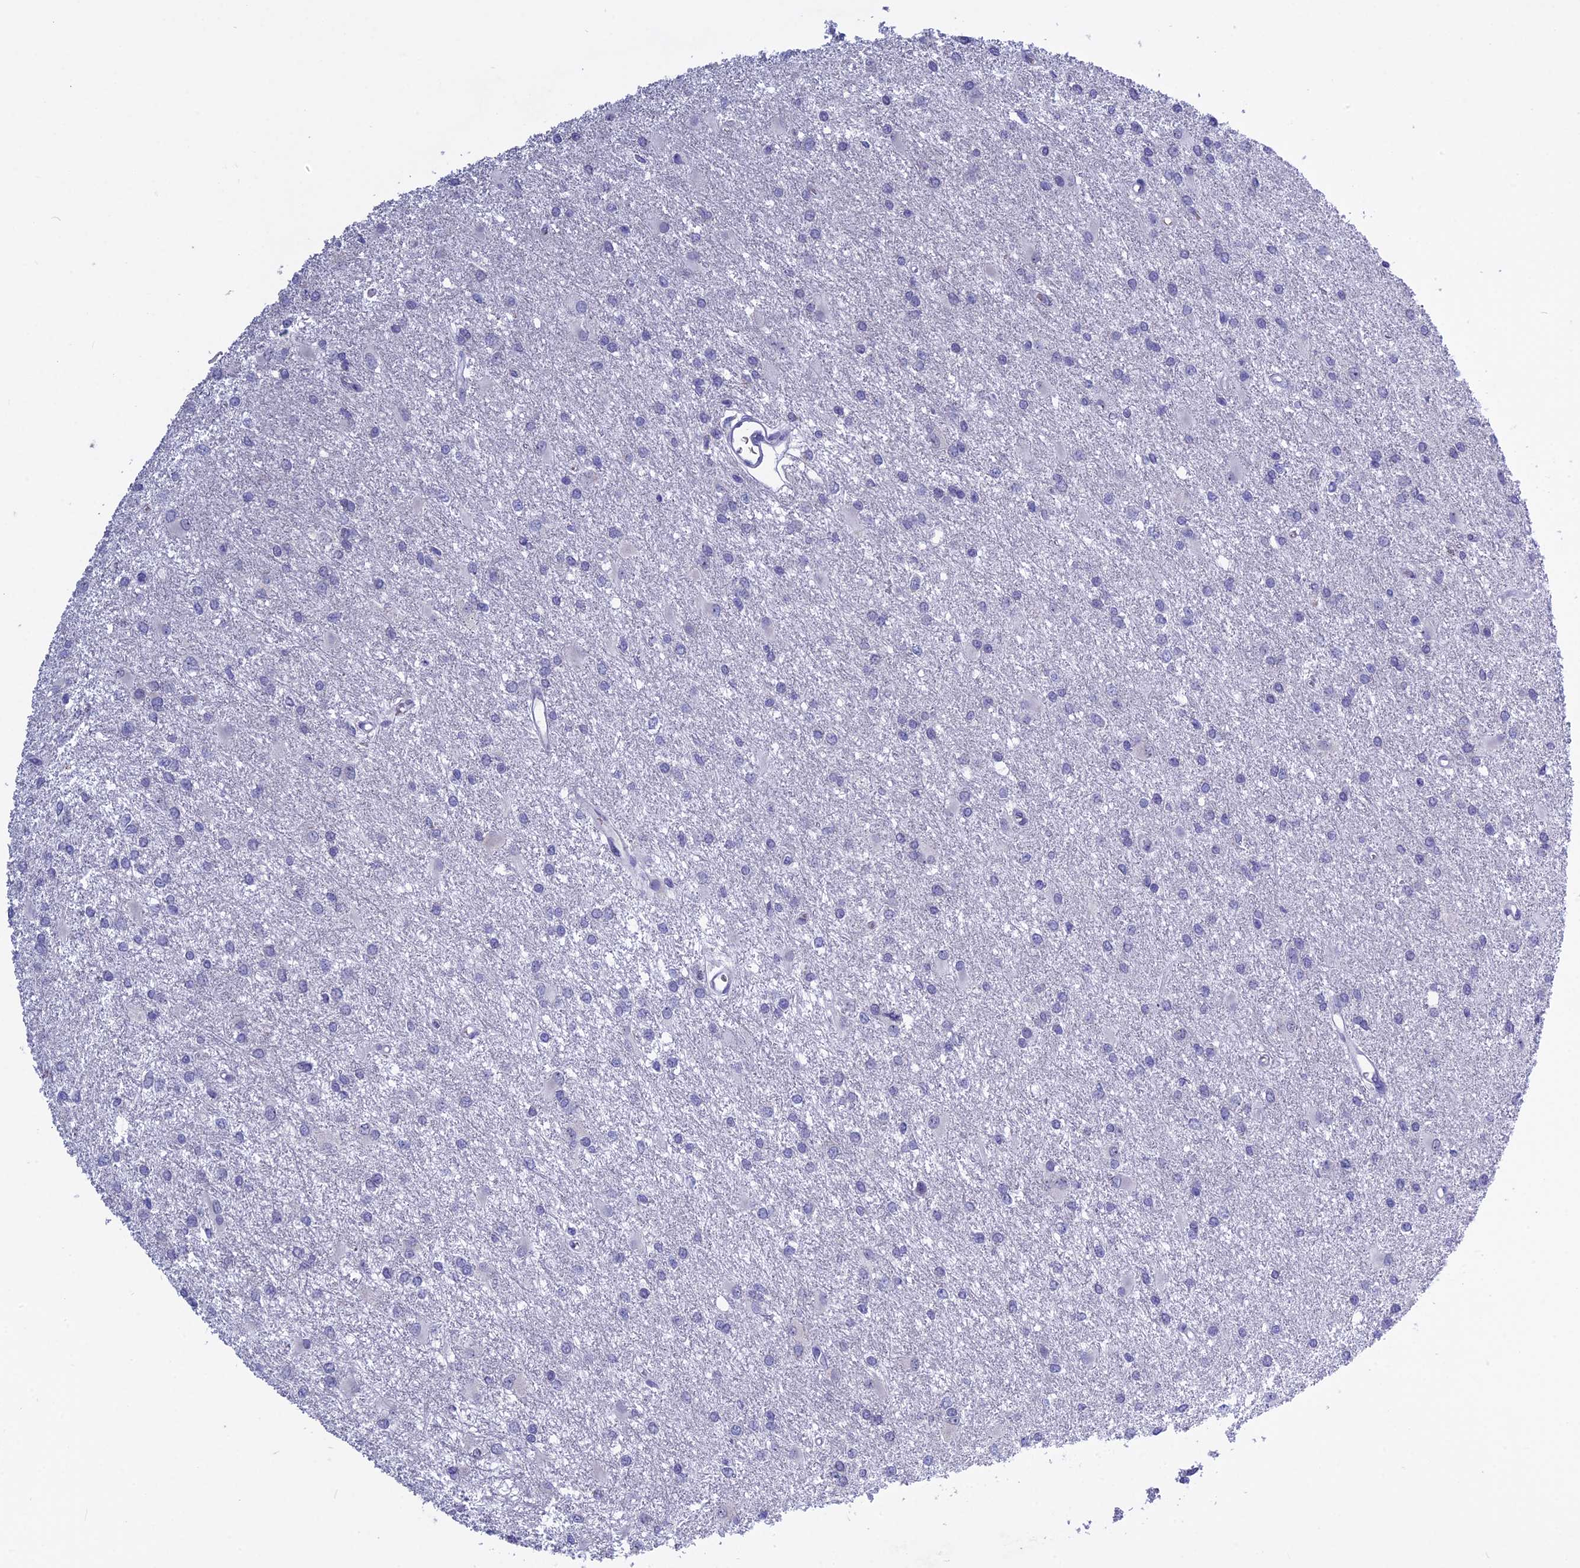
{"staining": {"intensity": "negative", "quantity": "none", "location": "none"}, "tissue": "glioma", "cell_type": "Tumor cells", "image_type": "cancer", "snomed": [{"axis": "morphology", "description": "Glioma, malignant, High grade"}, {"axis": "topography", "description": "Brain"}], "caption": "IHC of glioma exhibits no expression in tumor cells.", "gene": "KNOP1", "patient": {"sex": "female", "age": 50}}